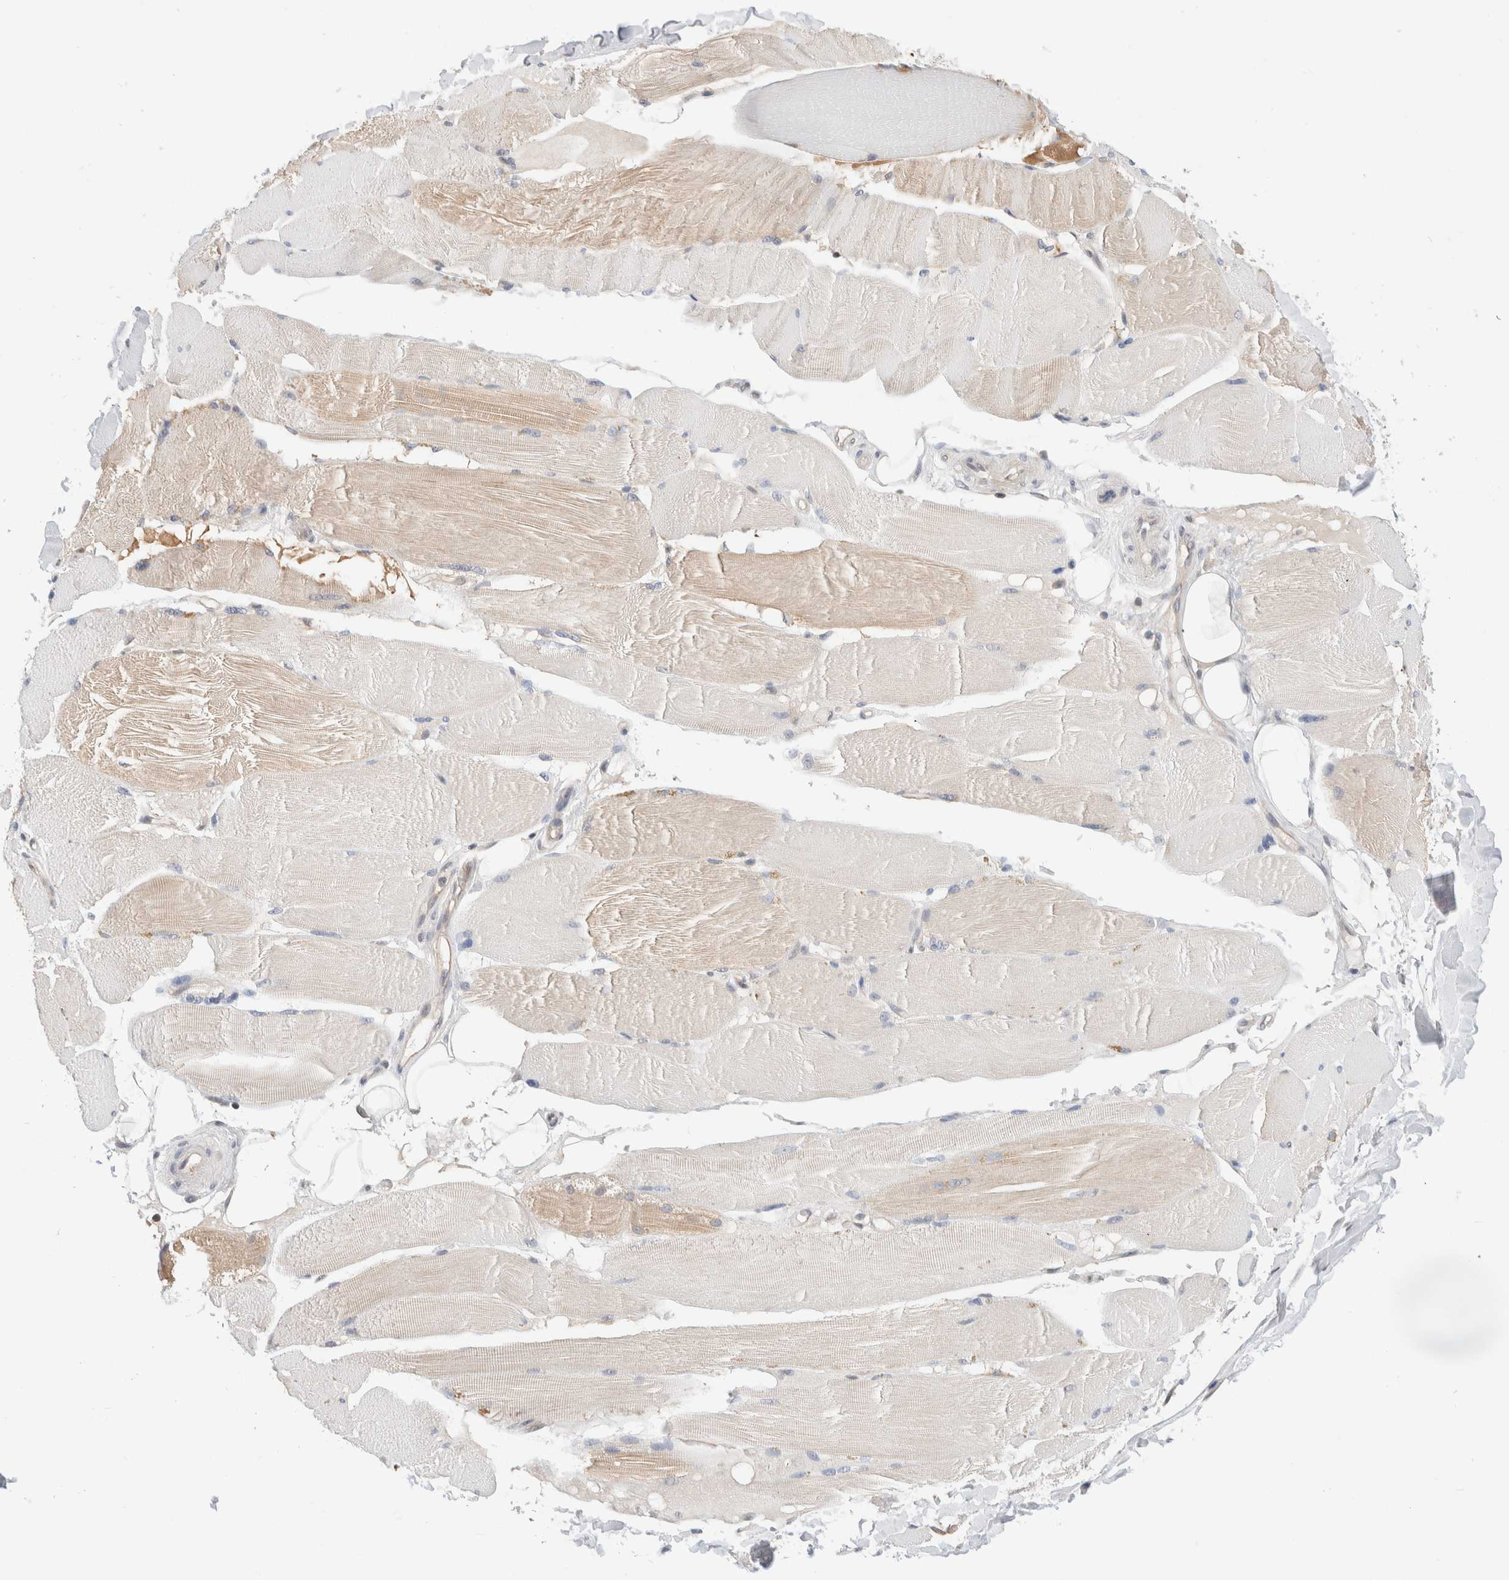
{"staining": {"intensity": "weak", "quantity": "25%-75%", "location": "cytoplasmic/membranous"}, "tissue": "skeletal muscle", "cell_type": "Myocytes", "image_type": "normal", "snomed": [{"axis": "morphology", "description": "Normal tissue, NOS"}, {"axis": "topography", "description": "Skin"}, {"axis": "topography", "description": "Skeletal muscle"}], "caption": "A histopathology image showing weak cytoplasmic/membranous positivity in approximately 25%-75% of myocytes in normal skeletal muscle, as visualized by brown immunohistochemical staining.", "gene": "C17orf97", "patient": {"sex": "male", "age": 83}}